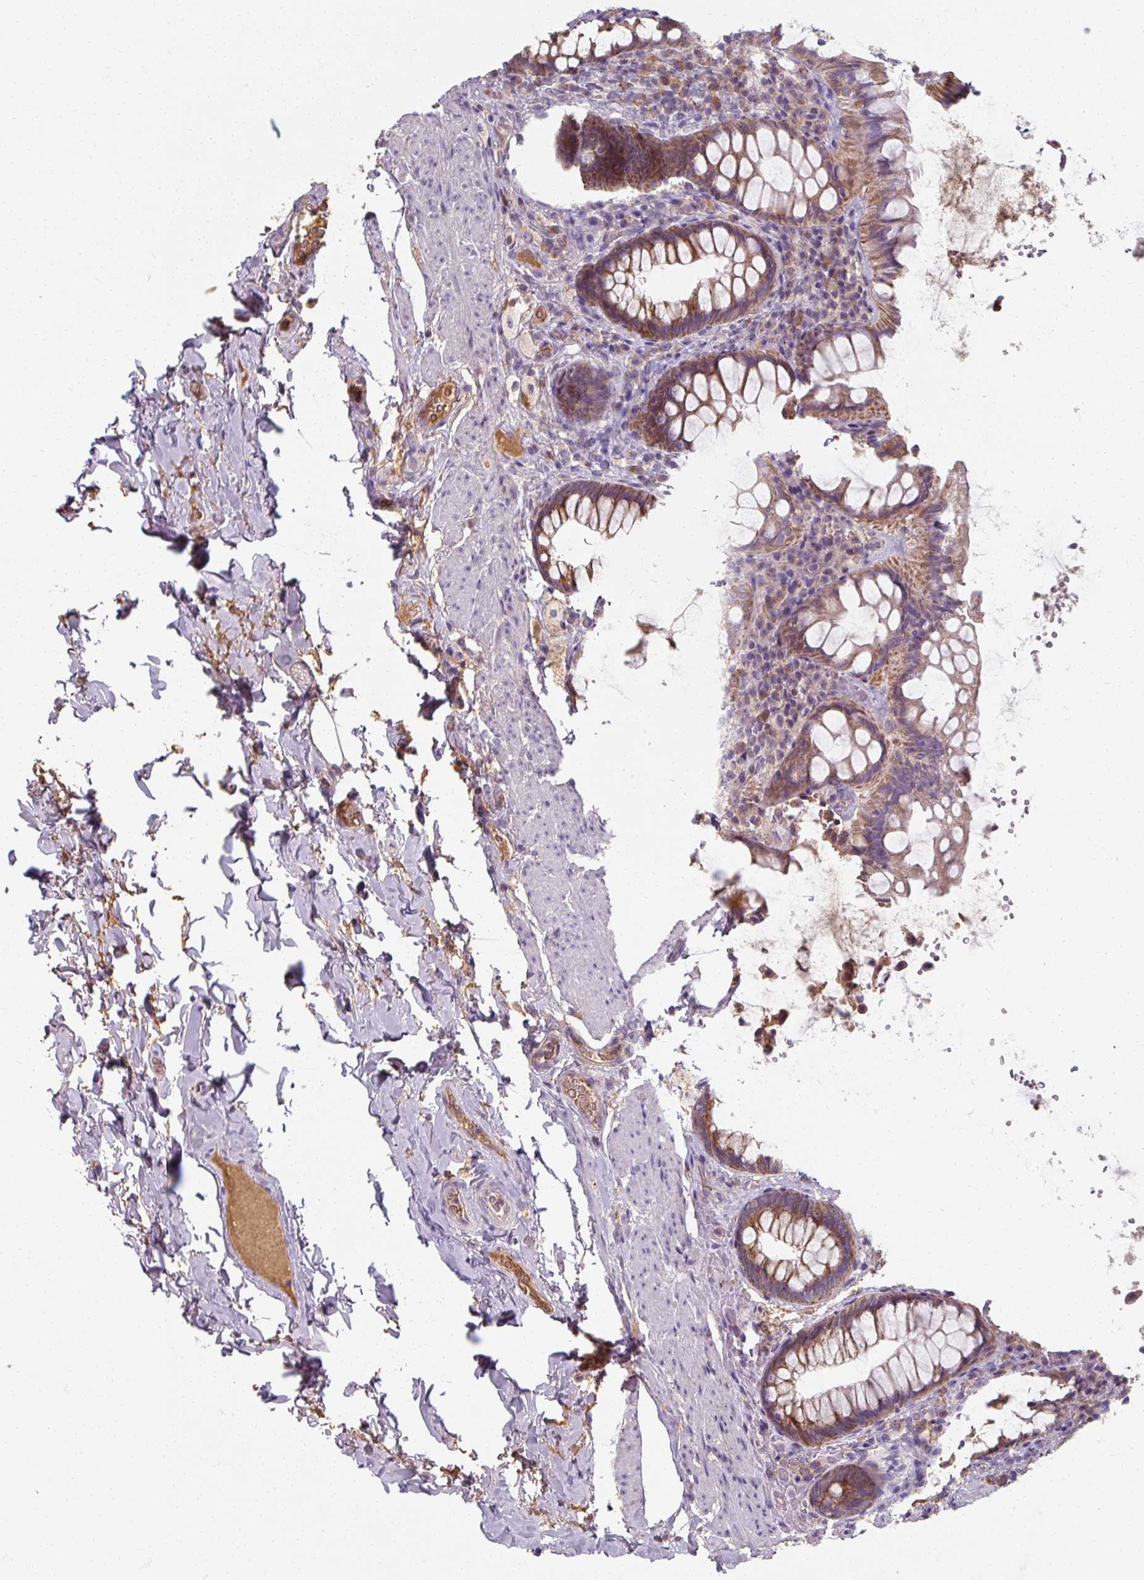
{"staining": {"intensity": "moderate", "quantity": ">75%", "location": "cytoplasmic/membranous"}, "tissue": "rectum", "cell_type": "Glandular cells", "image_type": "normal", "snomed": [{"axis": "morphology", "description": "Normal tissue, NOS"}, {"axis": "topography", "description": "Rectum"}], "caption": "Normal rectum was stained to show a protein in brown. There is medium levels of moderate cytoplasmic/membranous positivity in approximately >75% of glandular cells. The protein of interest is shown in brown color, while the nuclei are stained blue.", "gene": "TSEN54", "patient": {"sex": "female", "age": 69}}